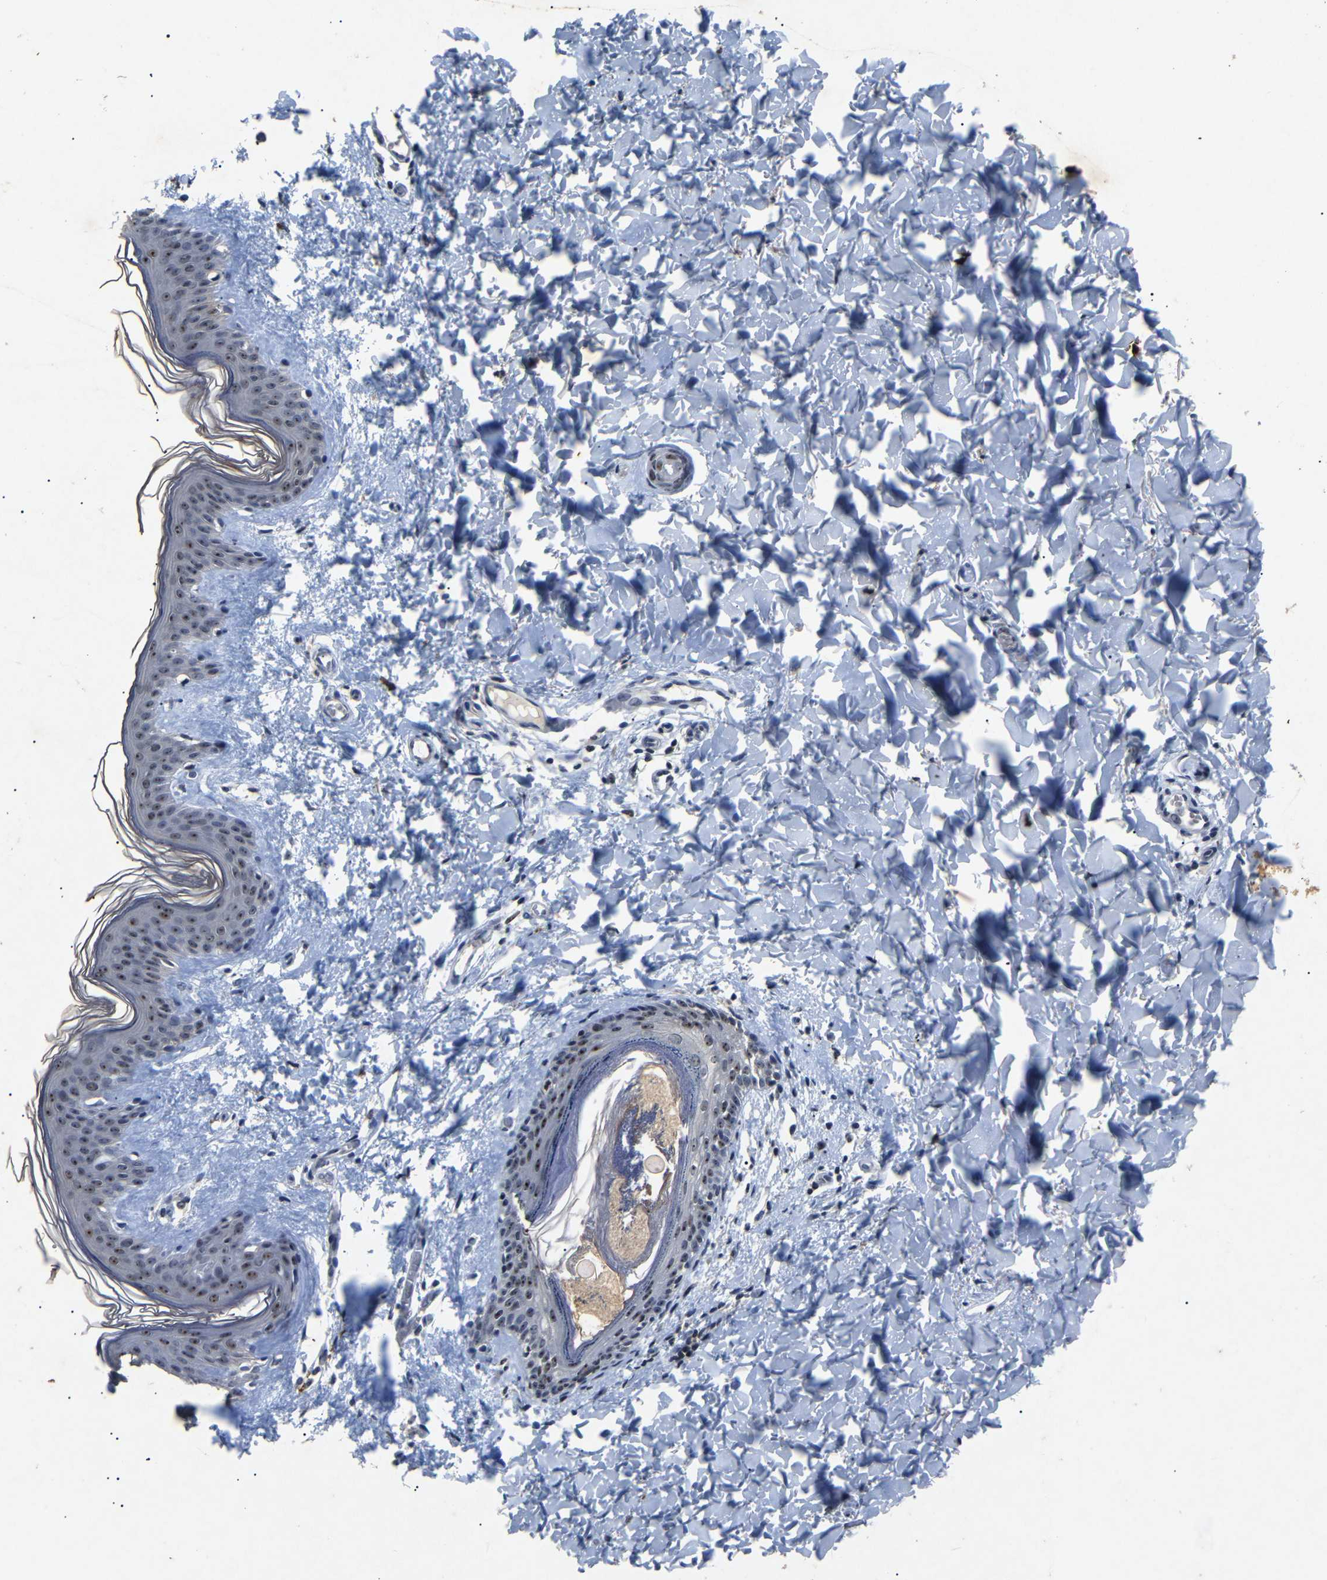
{"staining": {"intensity": "negative", "quantity": "none", "location": "none"}, "tissue": "skin", "cell_type": "Fibroblasts", "image_type": "normal", "snomed": [{"axis": "morphology", "description": "Normal tissue, NOS"}, {"axis": "topography", "description": "Skin"}], "caption": "High power microscopy micrograph of an immunohistochemistry micrograph of normal skin, revealing no significant positivity in fibroblasts. (DAB IHC, high magnification).", "gene": "PARN", "patient": {"sex": "female", "age": 41}}